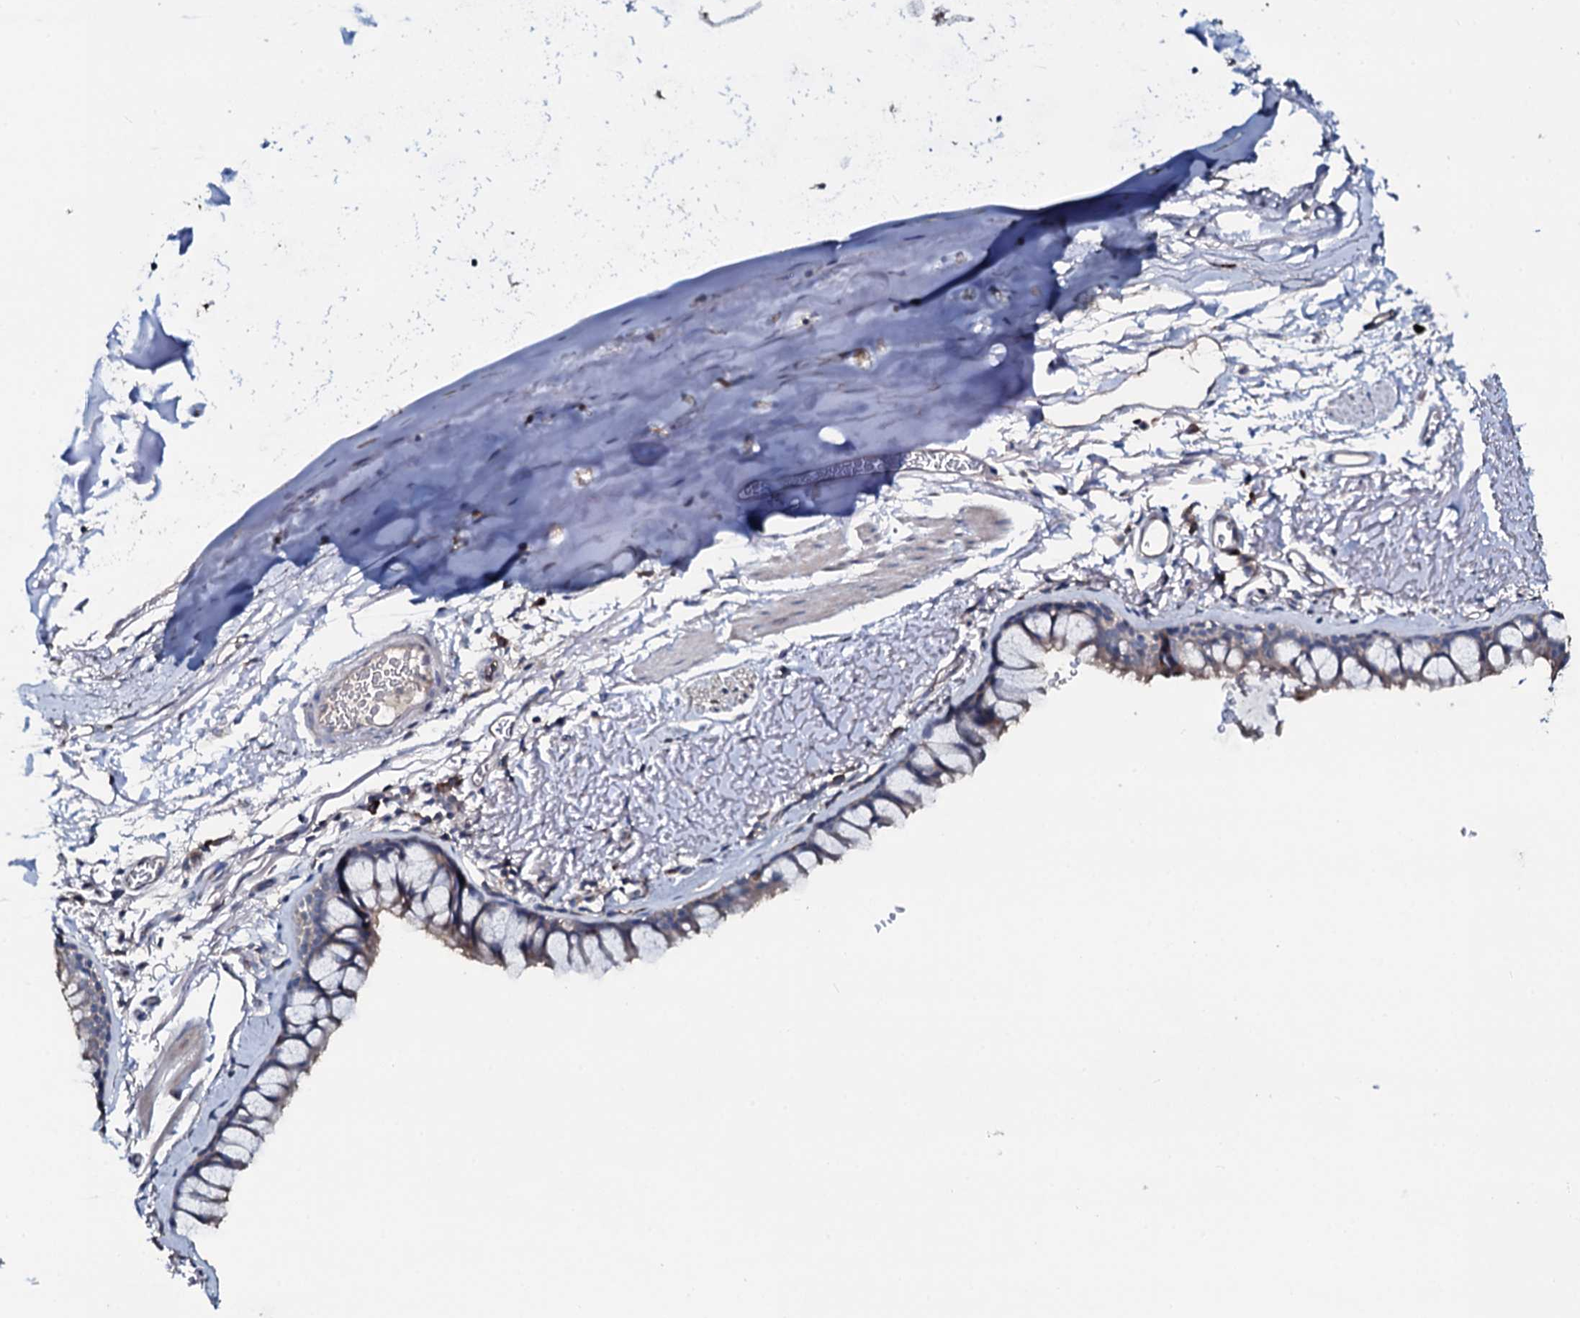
{"staining": {"intensity": "negative", "quantity": "none", "location": "none"}, "tissue": "bronchus", "cell_type": "Respiratory epithelial cells", "image_type": "normal", "snomed": [{"axis": "morphology", "description": "Normal tissue, NOS"}, {"axis": "topography", "description": "Bronchus"}], "caption": "Immunohistochemistry (IHC) of normal human bronchus exhibits no staining in respiratory epithelial cells.", "gene": "IL12B", "patient": {"sex": "male", "age": 65}}